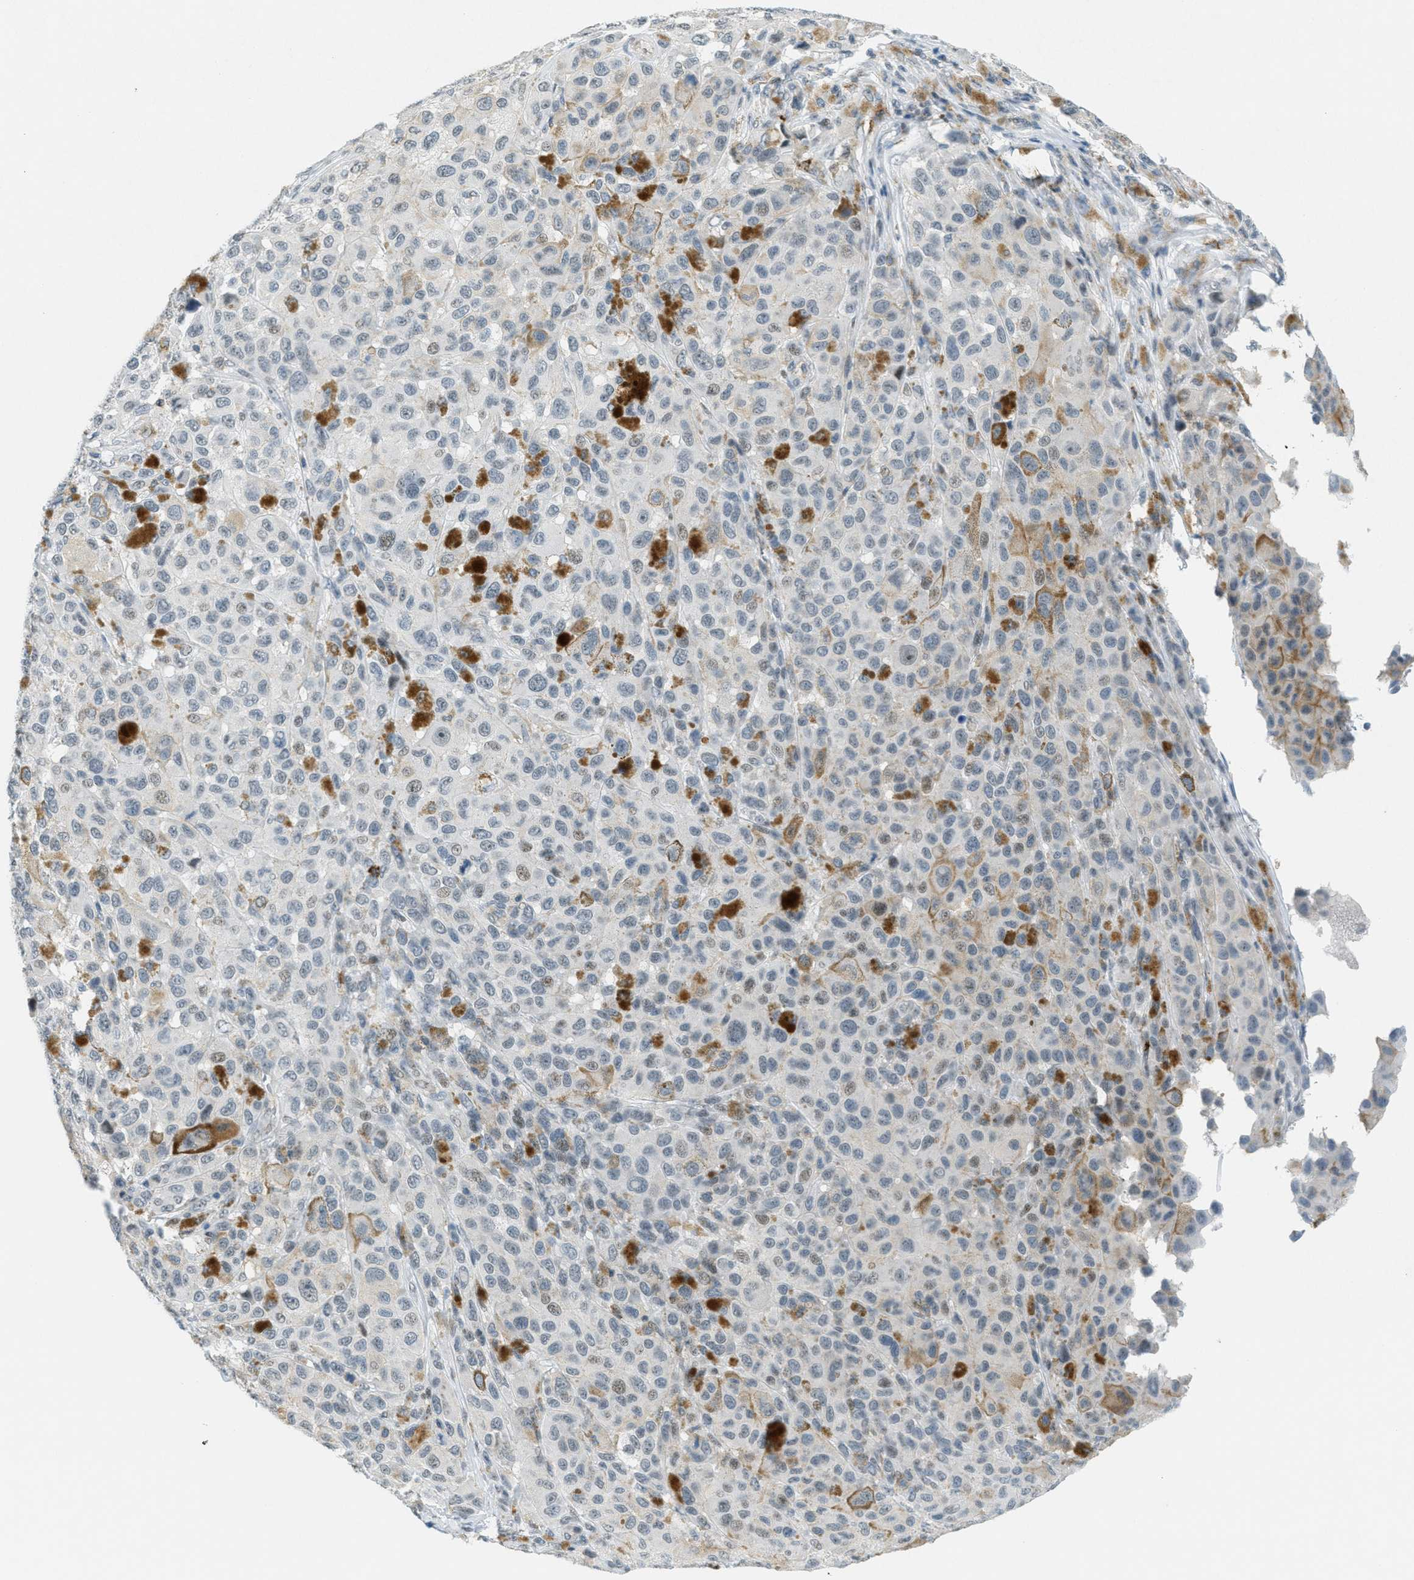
{"staining": {"intensity": "negative", "quantity": "none", "location": "none"}, "tissue": "melanoma", "cell_type": "Tumor cells", "image_type": "cancer", "snomed": [{"axis": "morphology", "description": "Malignant melanoma, NOS"}, {"axis": "topography", "description": "Skin"}], "caption": "Malignant melanoma was stained to show a protein in brown. There is no significant expression in tumor cells. The staining is performed using DAB brown chromogen with nuclei counter-stained in using hematoxylin.", "gene": "FYN", "patient": {"sex": "male", "age": 96}}